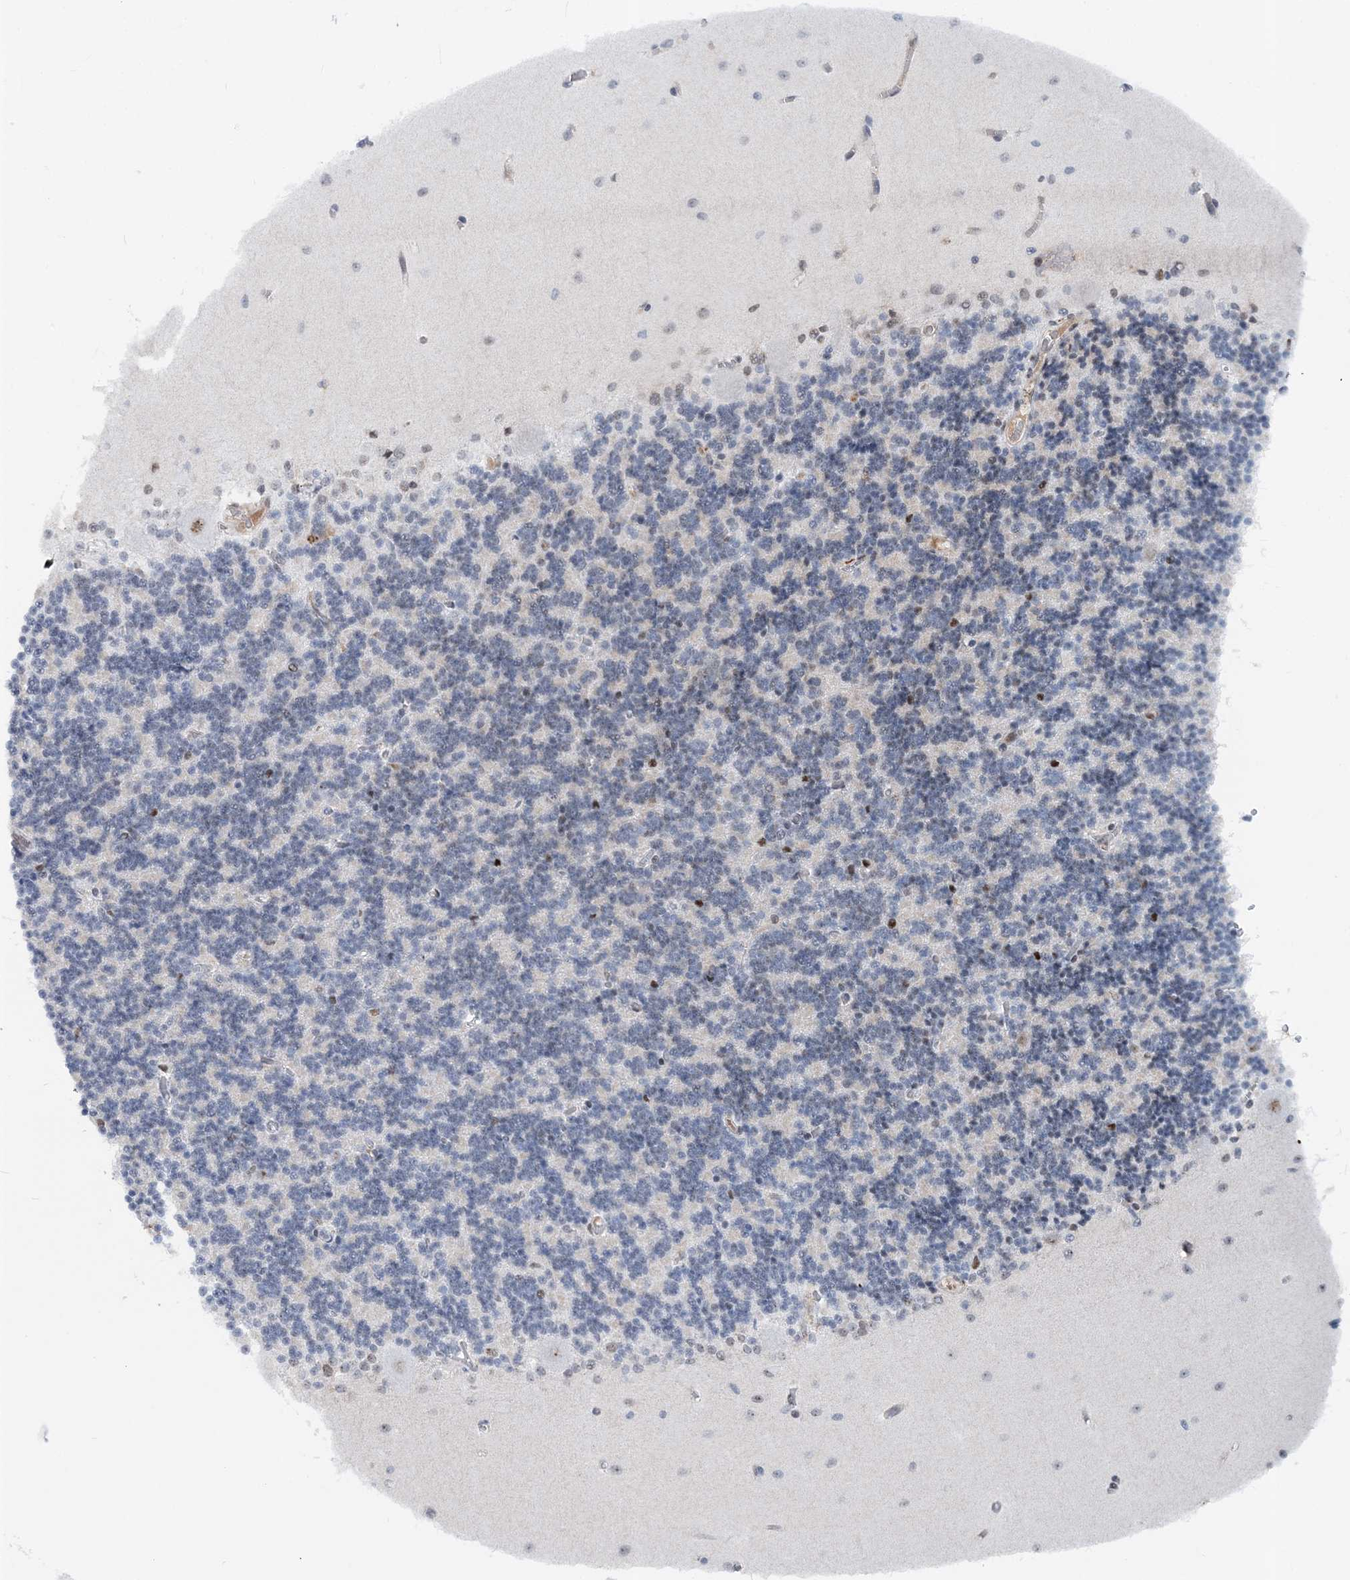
{"staining": {"intensity": "negative", "quantity": "none", "location": "none"}, "tissue": "cerebellum", "cell_type": "Cells in granular layer", "image_type": "normal", "snomed": [{"axis": "morphology", "description": "Normal tissue, NOS"}, {"axis": "topography", "description": "Cerebellum"}], "caption": "Immunohistochemical staining of benign human cerebellum shows no significant staining in cells in granular layer. (Stains: DAB immunohistochemistry (IHC) with hematoxylin counter stain, Microscopy: brightfield microscopy at high magnification).", "gene": "ASCL4", "patient": {"sex": "male", "age": 37}}